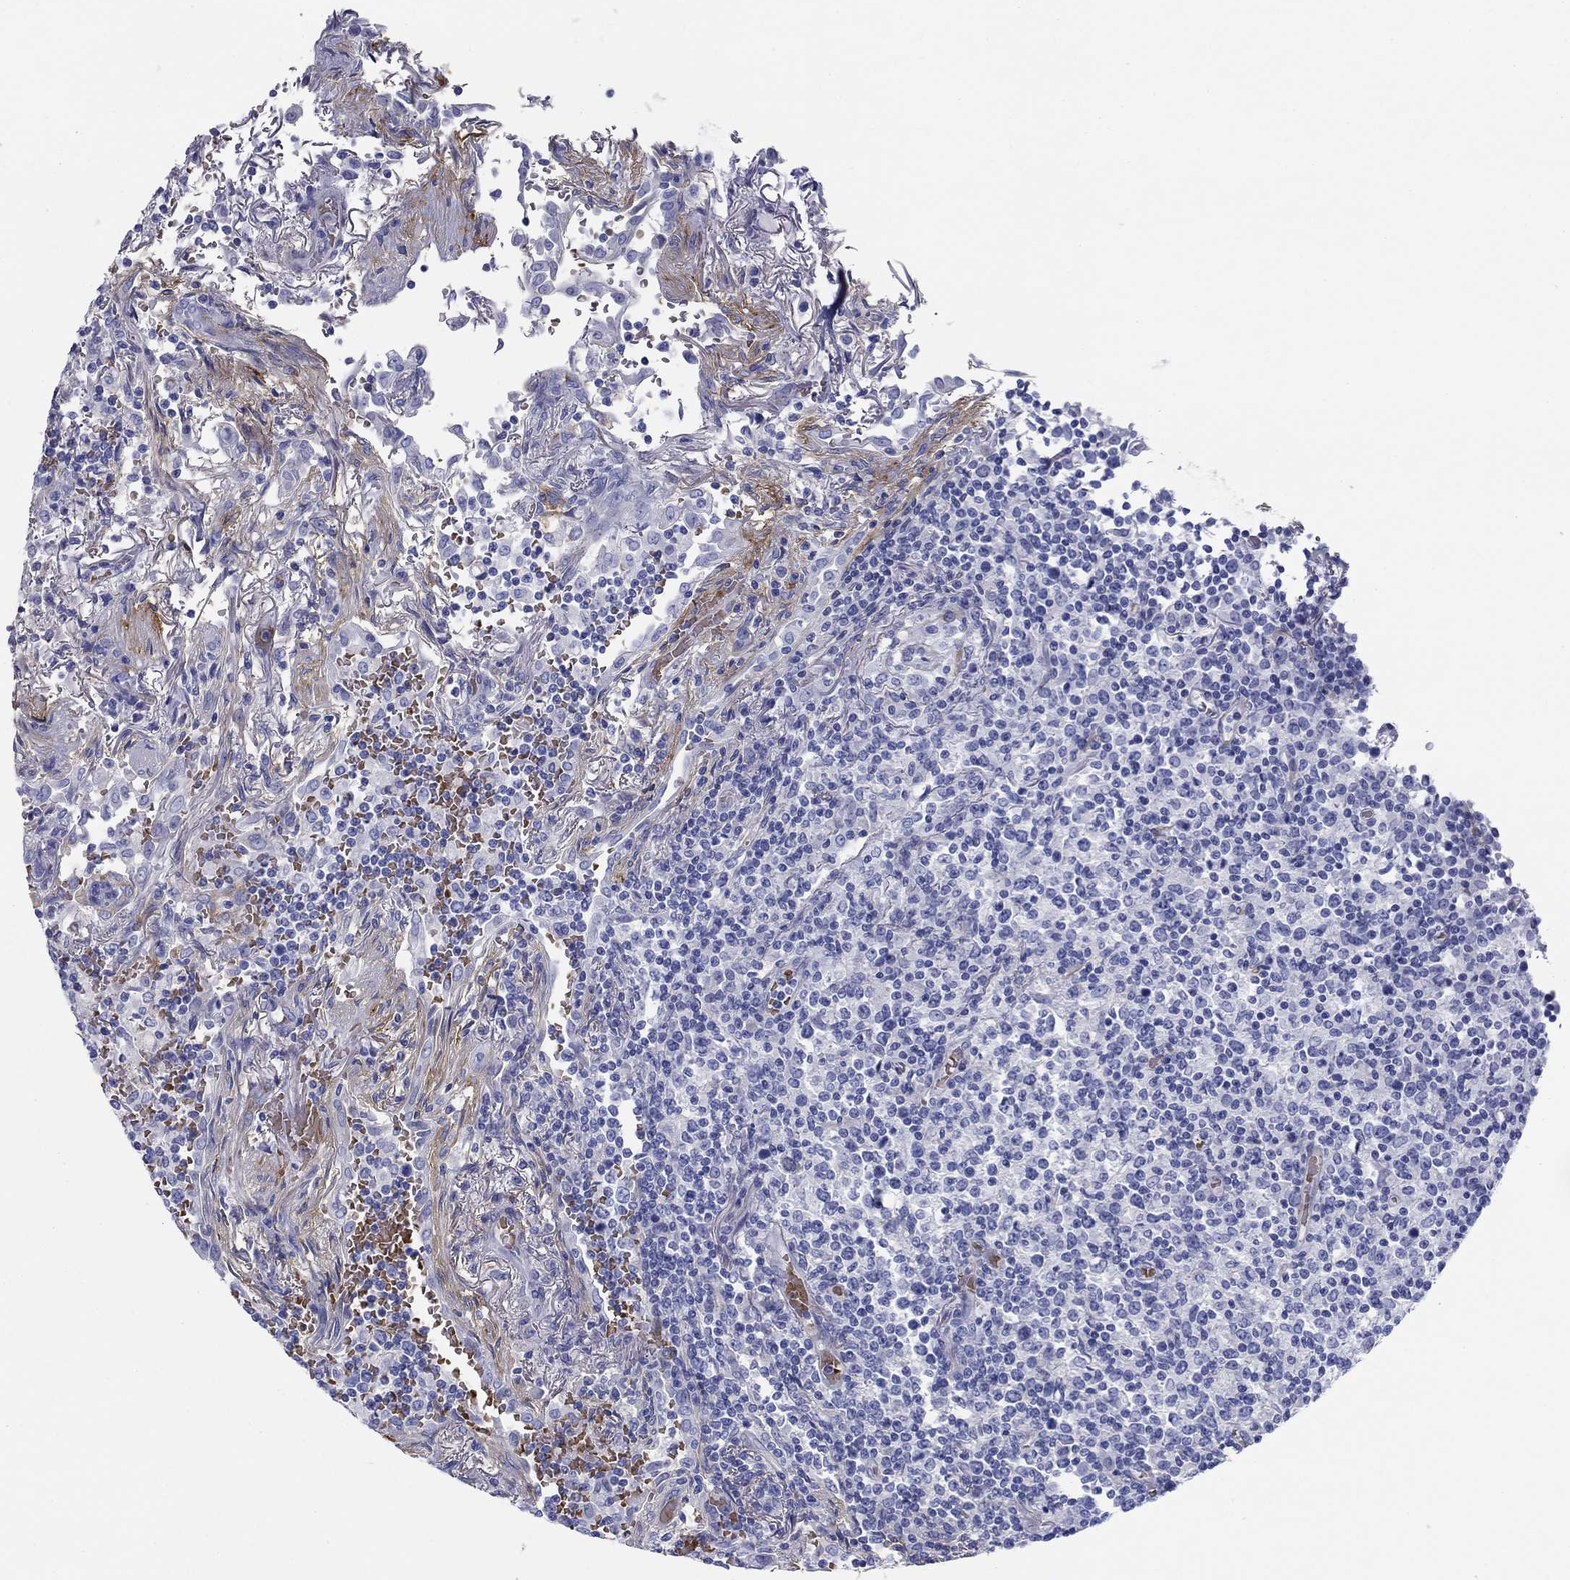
{"staining": {"intensity": "negative", "quantity": "none", "location": "none"}, "tissue": "lymphoma", "cell_type": "Tumor cells", "image_type": "cancer", "snomed": [{"axis": "morphology", "description": "Malignant lymphoma, non-Hodgkin's type, High grade"}, {"axis": "topography", "description": "Lung"}], "caption": "Photomicrograph shows no significant protein positivity in tumor cells of lymphoma. (IHC, brightfield microscopy, high magnification).", "gene": "GPC1", "patient": {"sex": "male", "age": 79}}